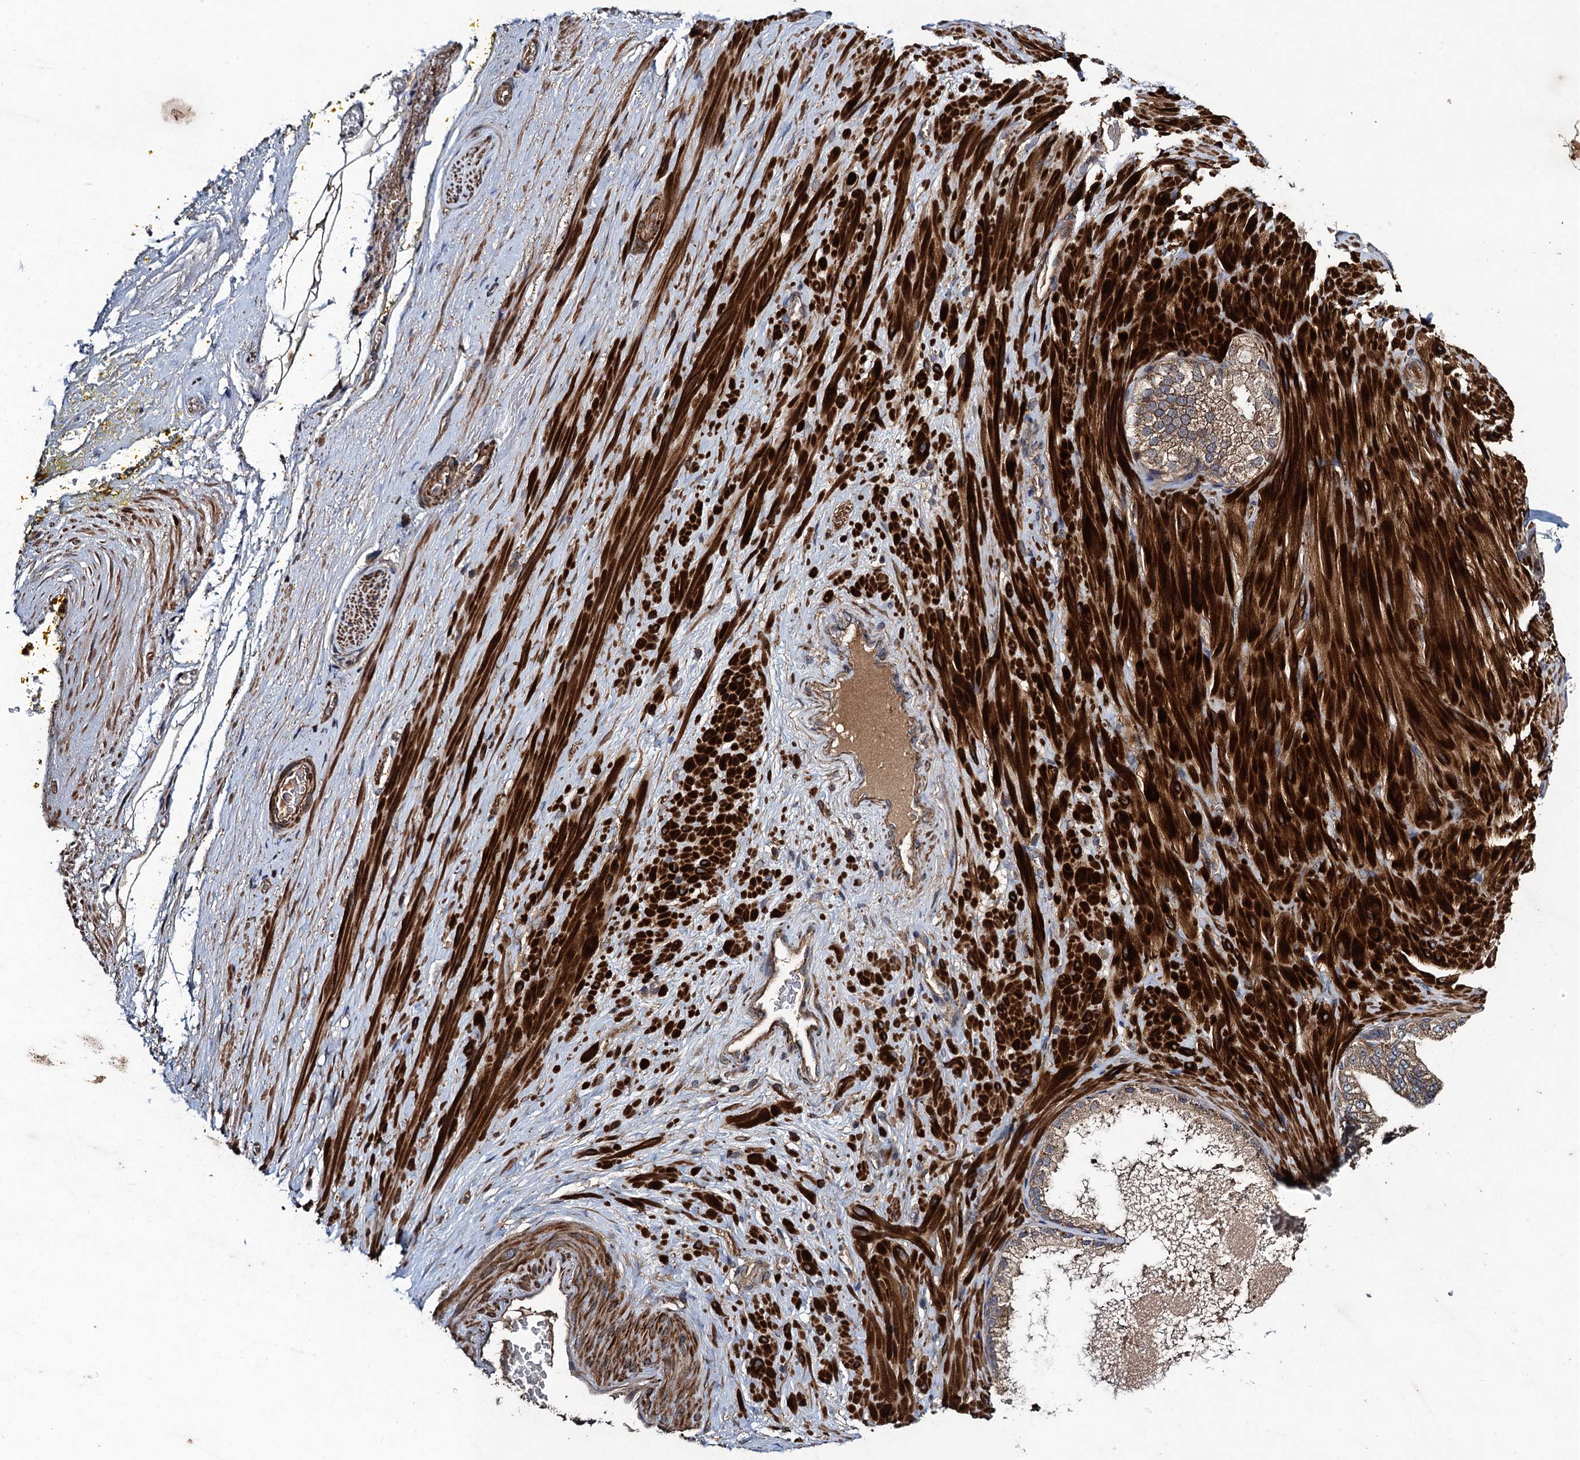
{"staining": {"intensity": "negative", "quantity": "none", "location": "none"}, "tissue": "adipose tissue", "cell_type": "Adipocytes", "image_type": "normal", "snomed": [{"axis": "morphology", "description": "Normal tissue, NOS"}, {"axis": "morphology", "description": "Adenocarcinoma, Low grade"}, {"axis": "topography", "description": "Prostate"}, {"axis": "topography", "description": "Peripheral nerve tissue"}], "caption": "A high-resolution image shows immunohistochemistry staining of unremarkable adipose tissue, which displays no significant expression in adipocytes.", "gene": "CNTN5", "patient": {"sex": "male", "age": 63}}